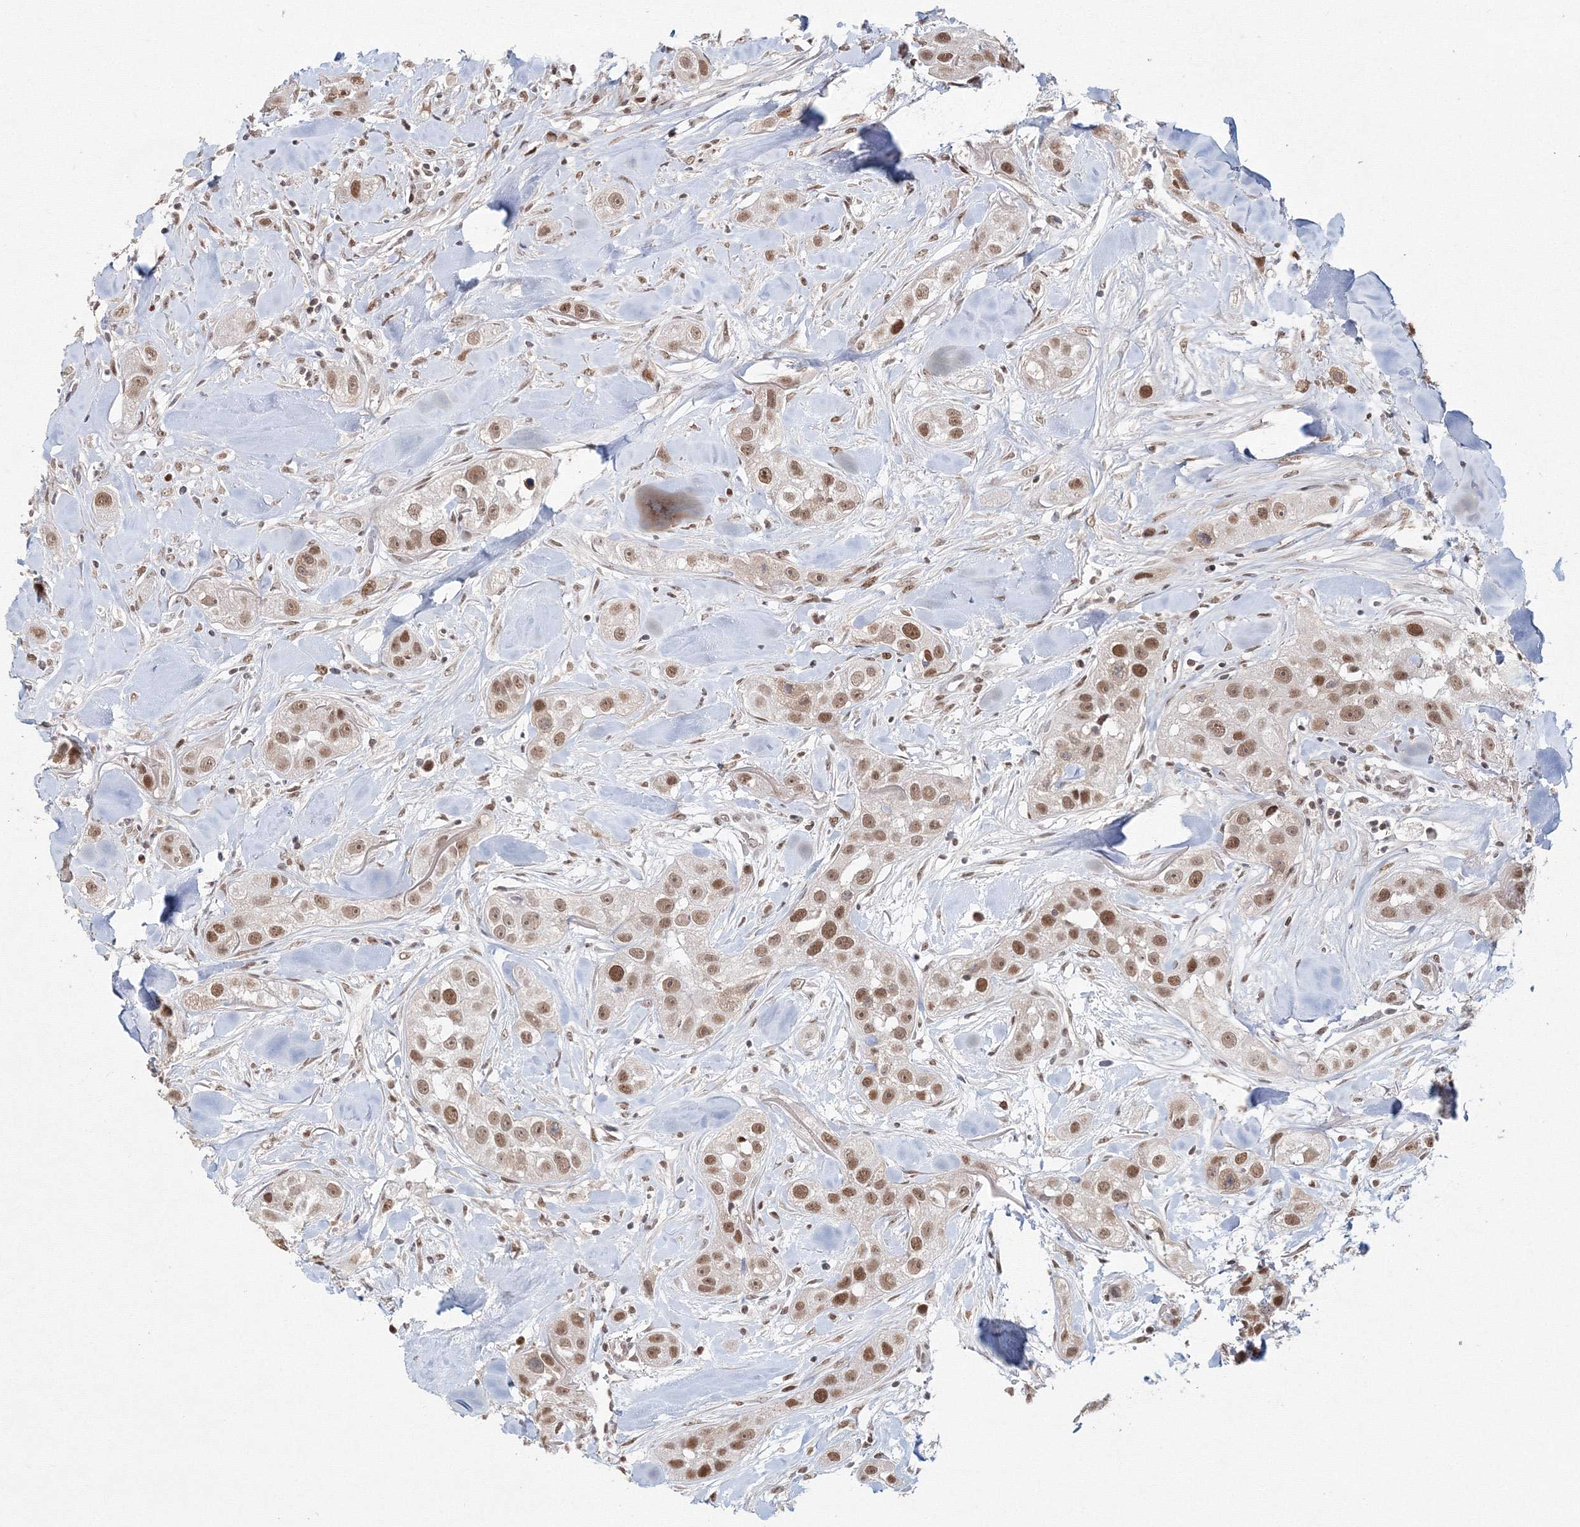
{"staining": {"intensity": "moderate", "quantity": ">75%", "location": "nuclear"}, "tissue": "head and neck cancer", "cell_type": "Tumor cells", "image_type": "cancer", "snomed": [{"axis": "morphology", "description": "Normal tissue, NOS"}, {"axis": "morphology", "description": "Squamous cell carcinoma, NOS"}, {"axis": "topography", "description": "Skeletal muscle"}, {"axis": "topography", "description": "Head-Neck"}], "caption": "High-power microscopy captured an immunohistochemistry (IHC) histopathology image of head and neck cancer, revealing moderate nuclear positivity in approximately >75% of tumor cells.", "gene": "IWS1", "patient": {"sex": "male", "age": 51}}